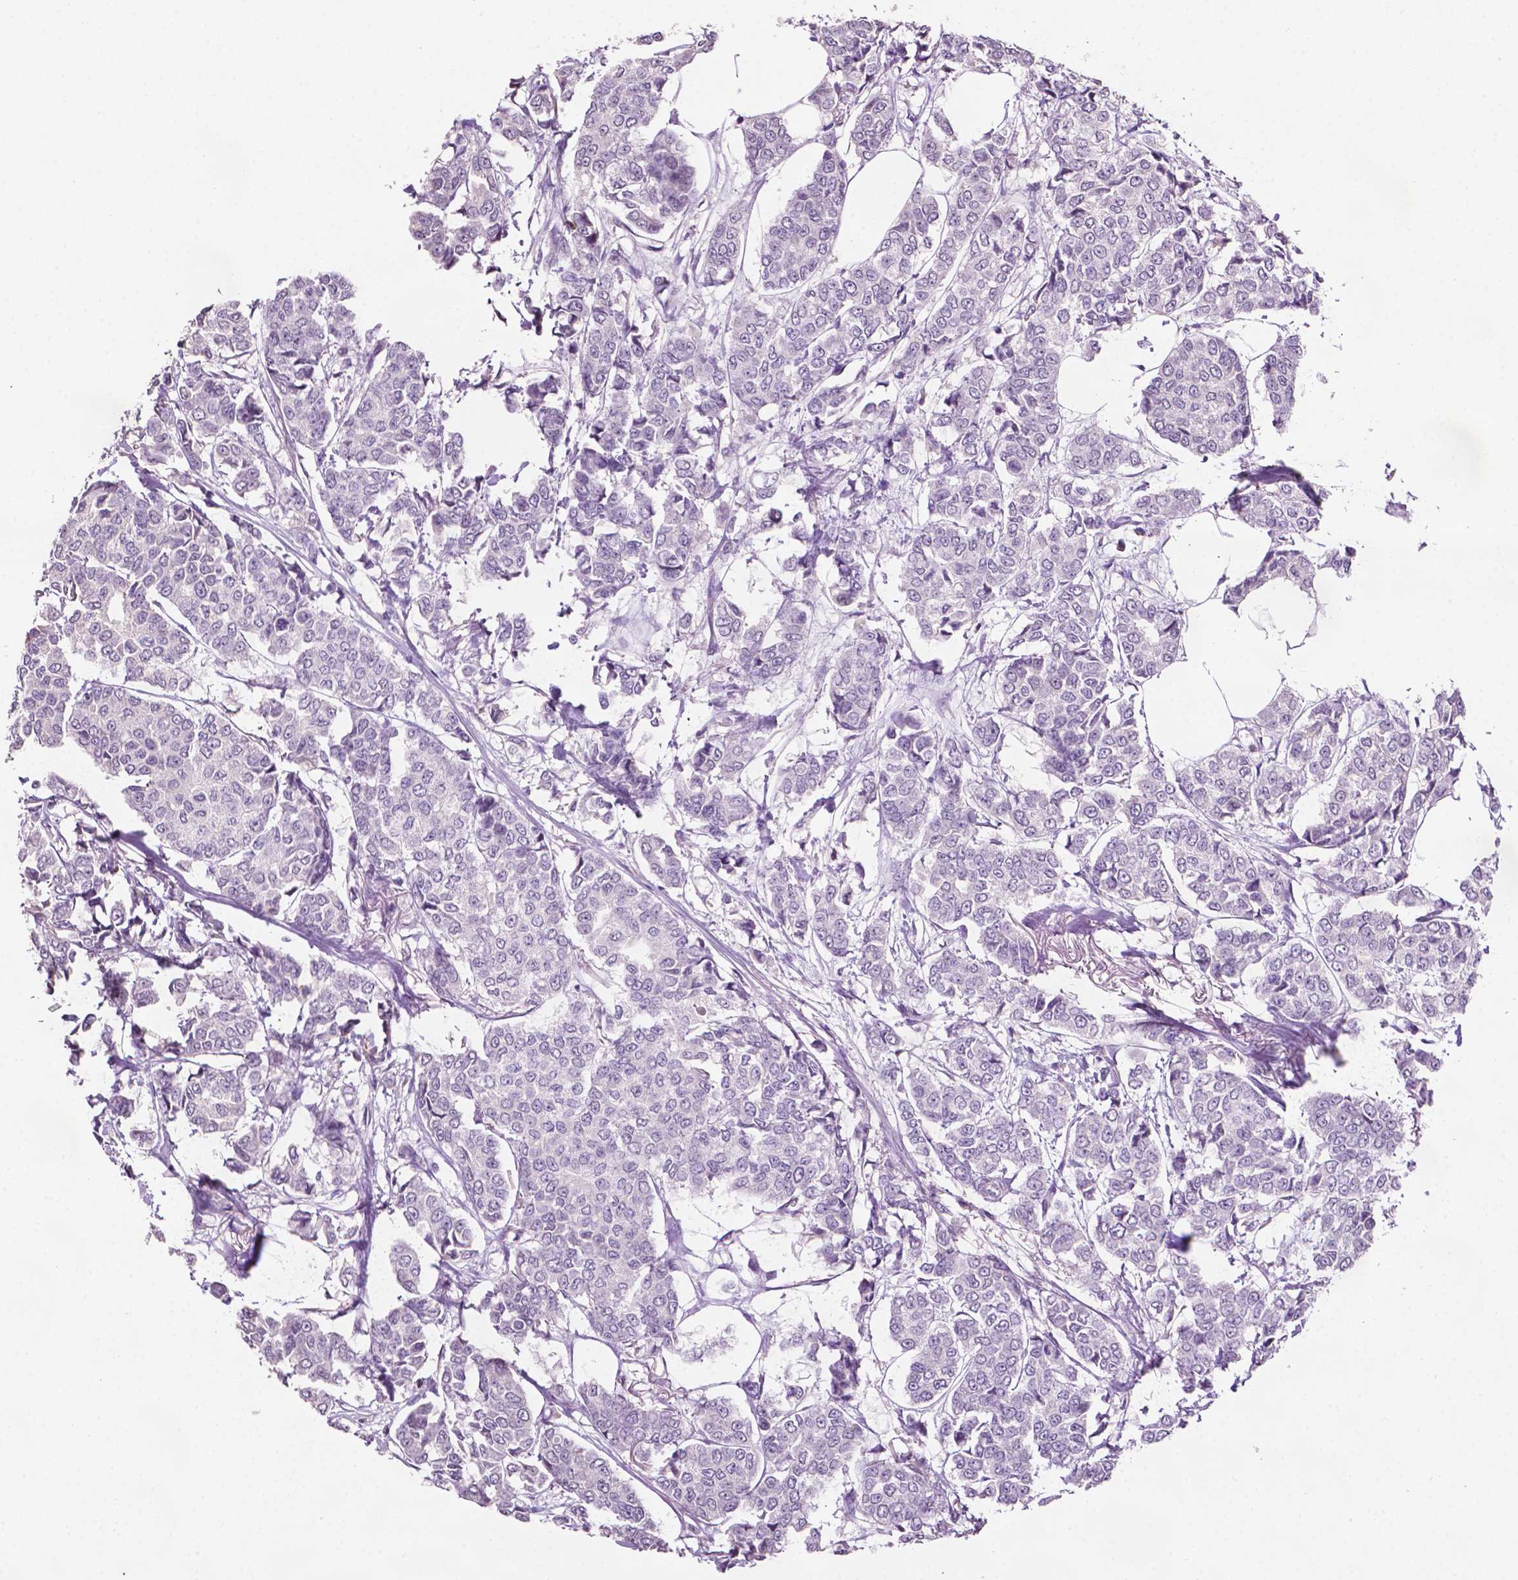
{"staining": {"intensity": "negative", "quantity": "none", "location": "none"}, "tissue": "breast cancer", "cell_type": "Tumor cells", "image_type": "cancer", "snomed": [{"axis": "morphology", "description": "Duct carcinoma"}, {"axis": "topography", "description": "Breast"}], "caption": "Breast cancer stained for a protein using IHC exhibits no expression tumor cells.", "gene": "TBC1D10C", "patient": {"sex": "female", "age": 94}}